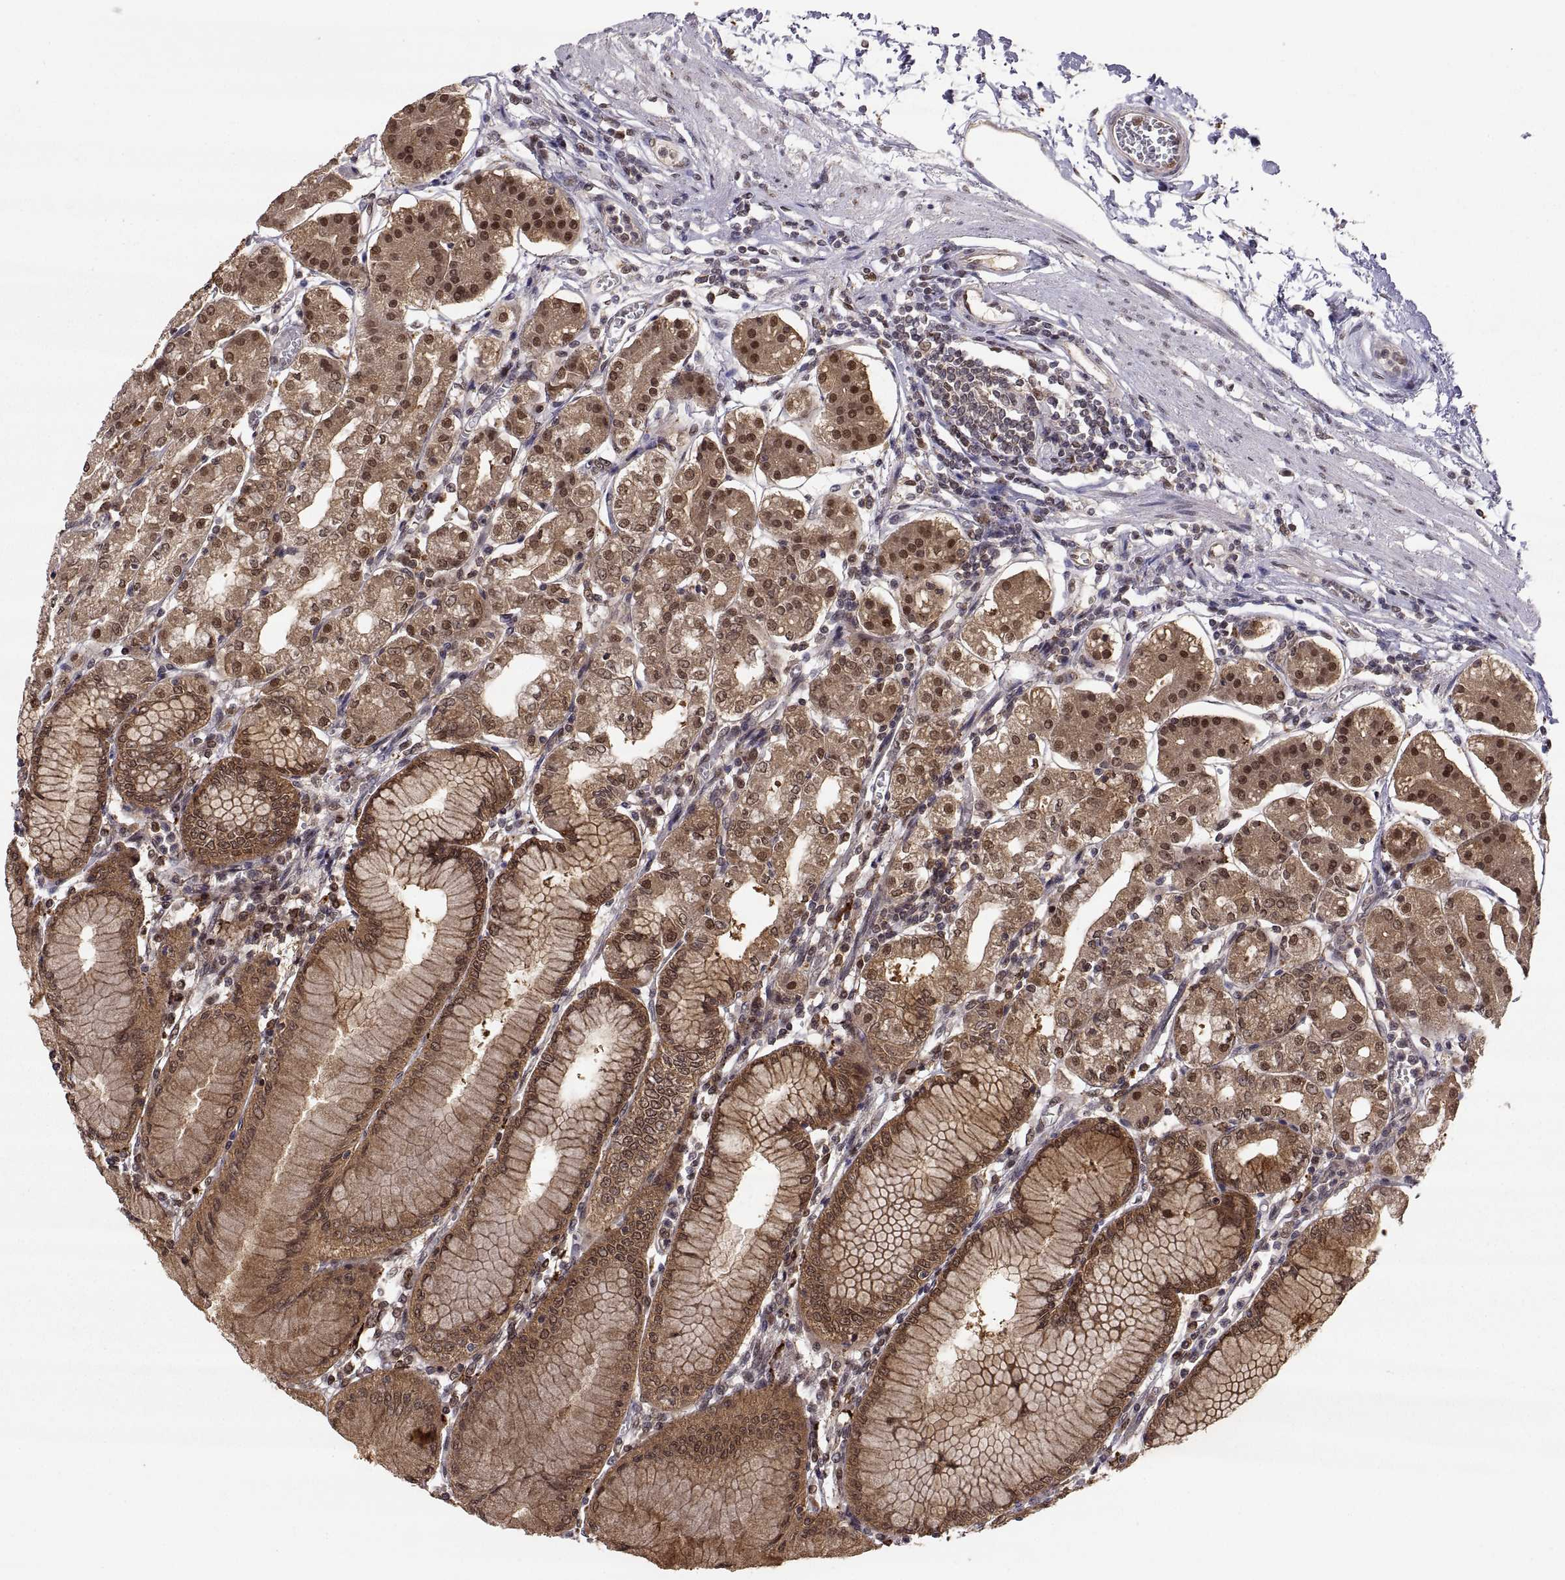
{"staining": {"intensity": "moderate", "quantity": ">75%", "location": "cytoplasmic/membranous,nuclear"}, "tissue": "stomach", "cell_type": "Glandular cells", "image_type": "normal", "snomed": [{"axis": "morphology", "description": "Normal tissue, NOS"}, {"axis": "topography", "description": "Skeletal muscle"}, {"axis": "topography", "description": "Stomach"}], "caption": "Protein expression analysis of normal human stomach reveals moderate cytoplasmic/membranous,nuclear expression in approximately >75% of glandular cells. Using DAB (brown) and hematoxylin (blue) stains, captured at high magnification using brightfield microscopy.", "gene": "PSMC2", "patient": {"sex": "female", "age": 57}}